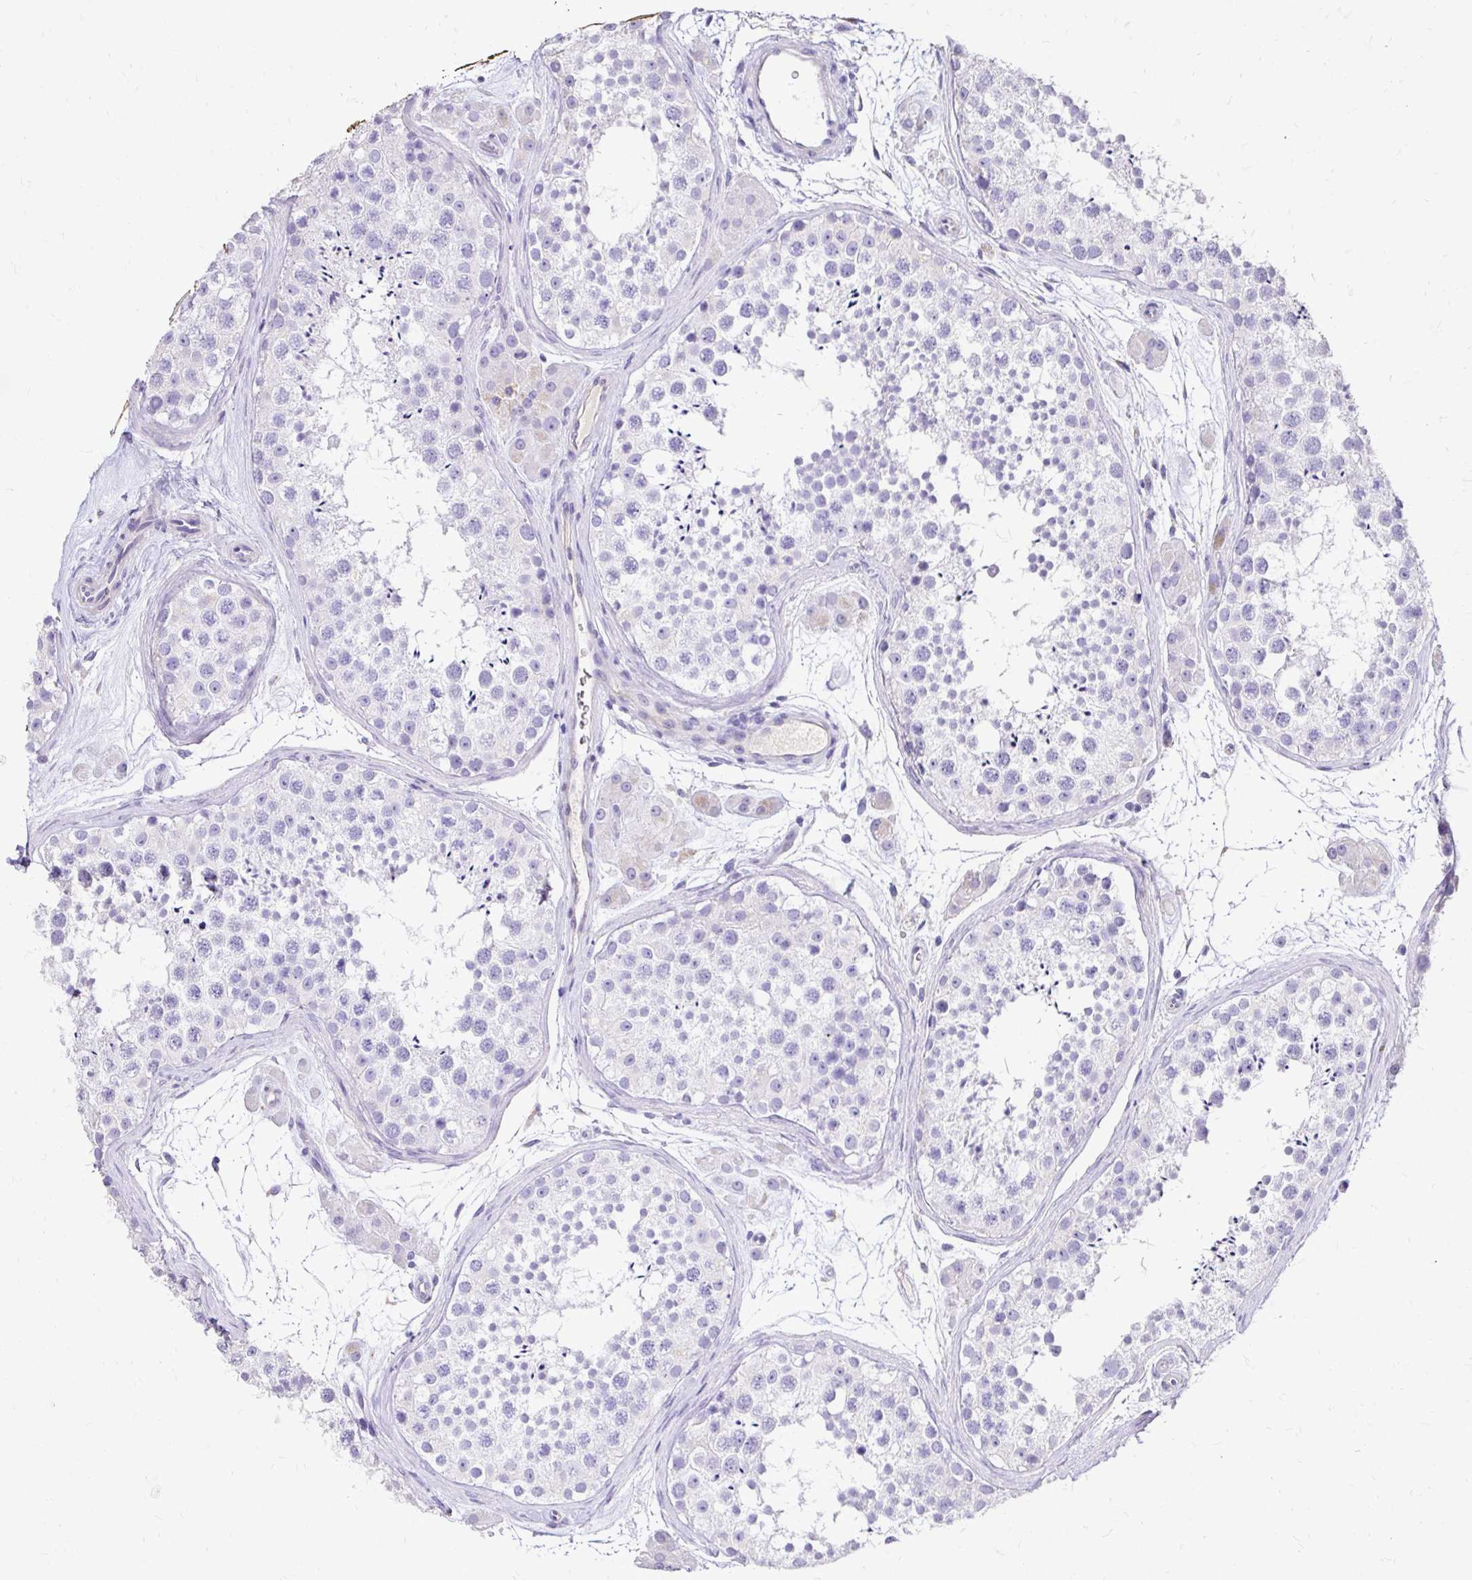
{"staining": {"intensity": "negative", "quantity": "none", "location": "none"}, "tissue": "testis", "cell_type": "Cells in seminiferous ducts", "image_type": "normal", "snomed": [{"axis": "morphology", "description": "Normal tissue, NOS"}, {"axis": "topography", "description": "Testis"}], "caption": "DAB (3,3'-diaminobenzidine) immunohistochemical staining of benign human testis reveals no significant positivity in cells in seminiferous ducts. (Brightfield microscopy of DAB immunohistochemistry (IHC) at high magnification).", "gene": "TAF1D", "patient": {"sex": "male", "age": 41}}